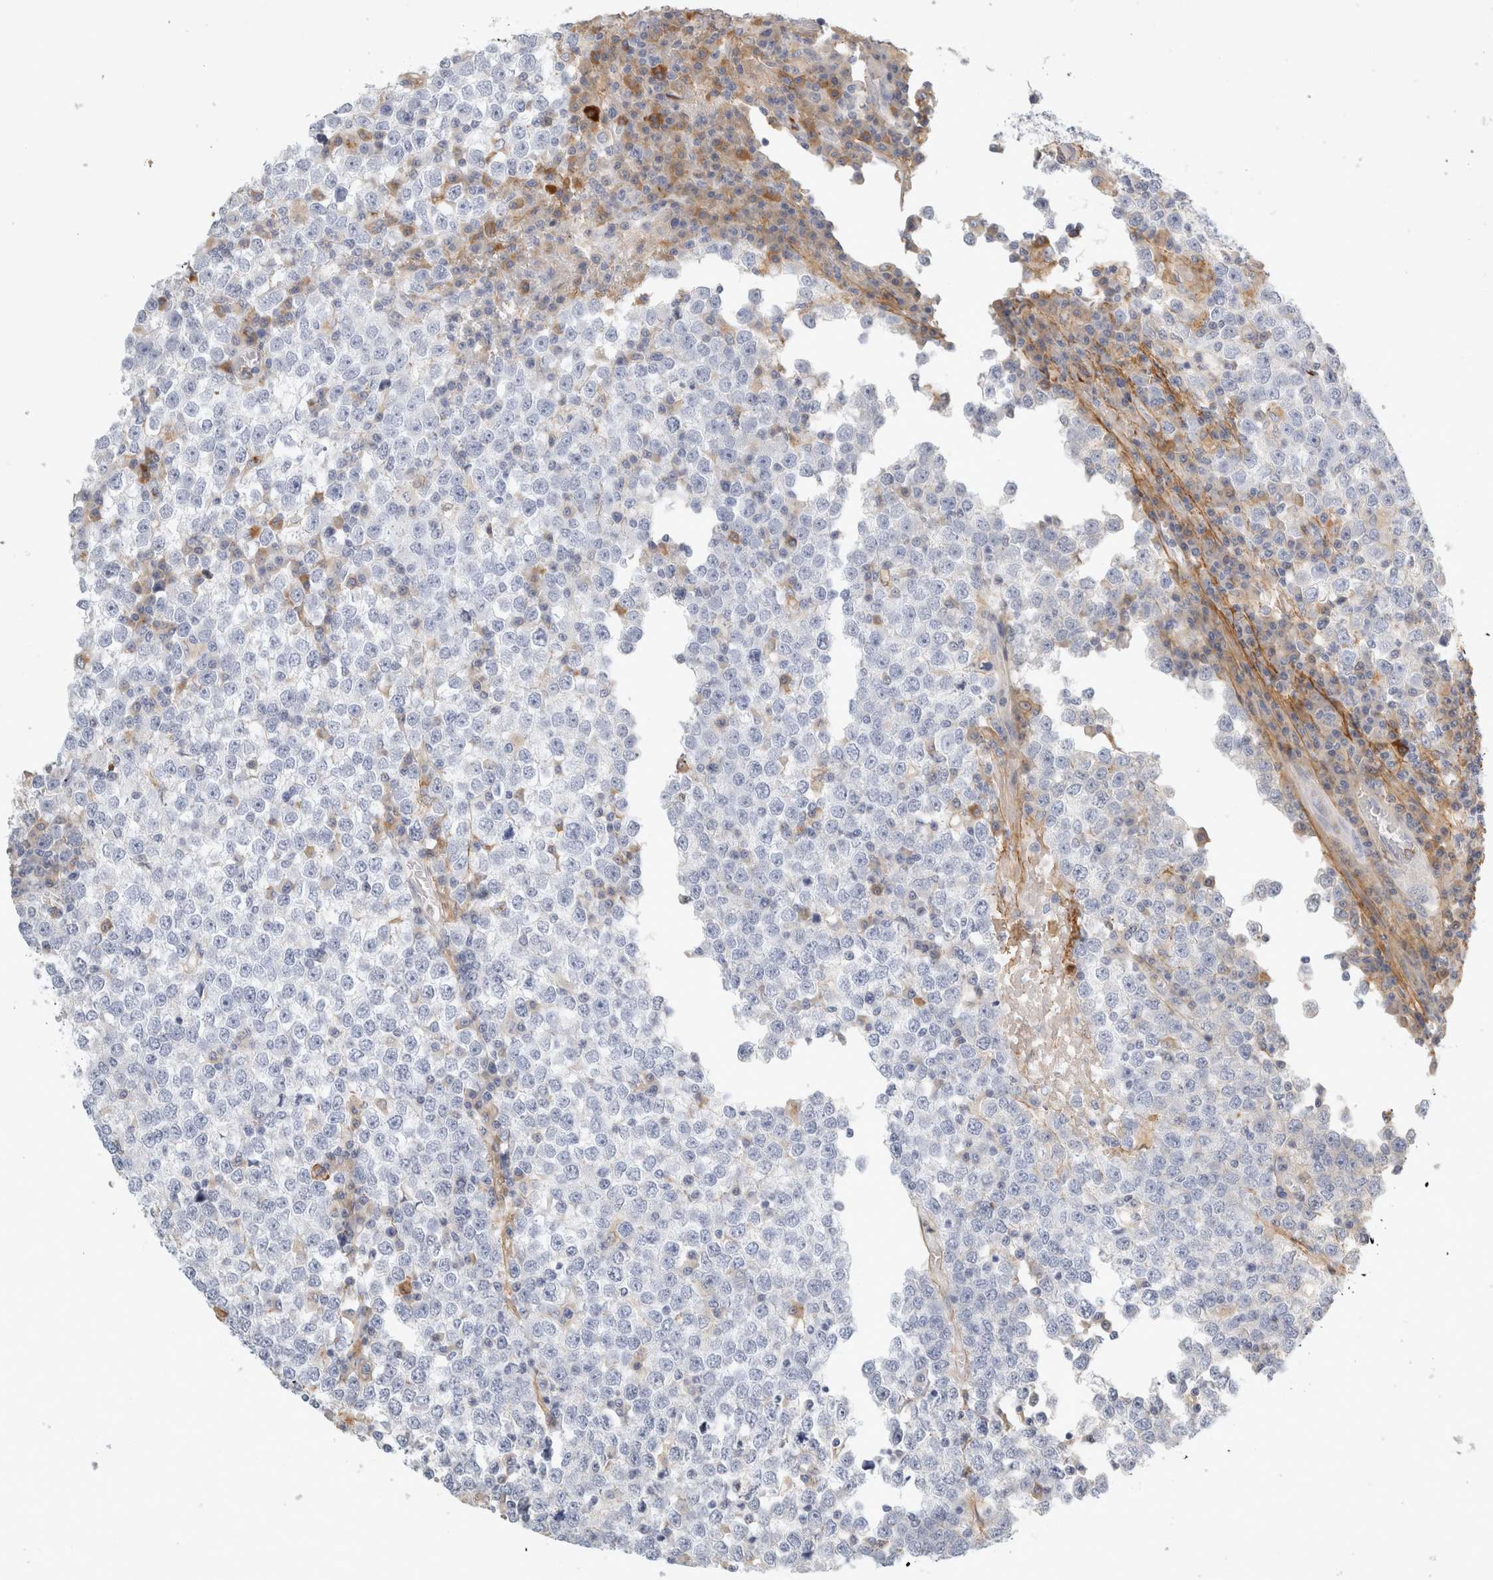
{"staining": {"intensity": "negative", "quantity": "none", "location": "none"}, "tissue": "testis cancer", "cell_type": "Tumor cells", "image_type": "cancer", "snomed": [{"axis": "morphology", "description": "Seminoma, NOS"}, {"axis": "topography", "description": "Testis"}], "caption": "Protein analysis of seminoma (testis) shows no significant staining in tumor cells. Nuclei are stained in blue.", "gene": "FGL2", "patient": {"sex": "male", "age": 65}}